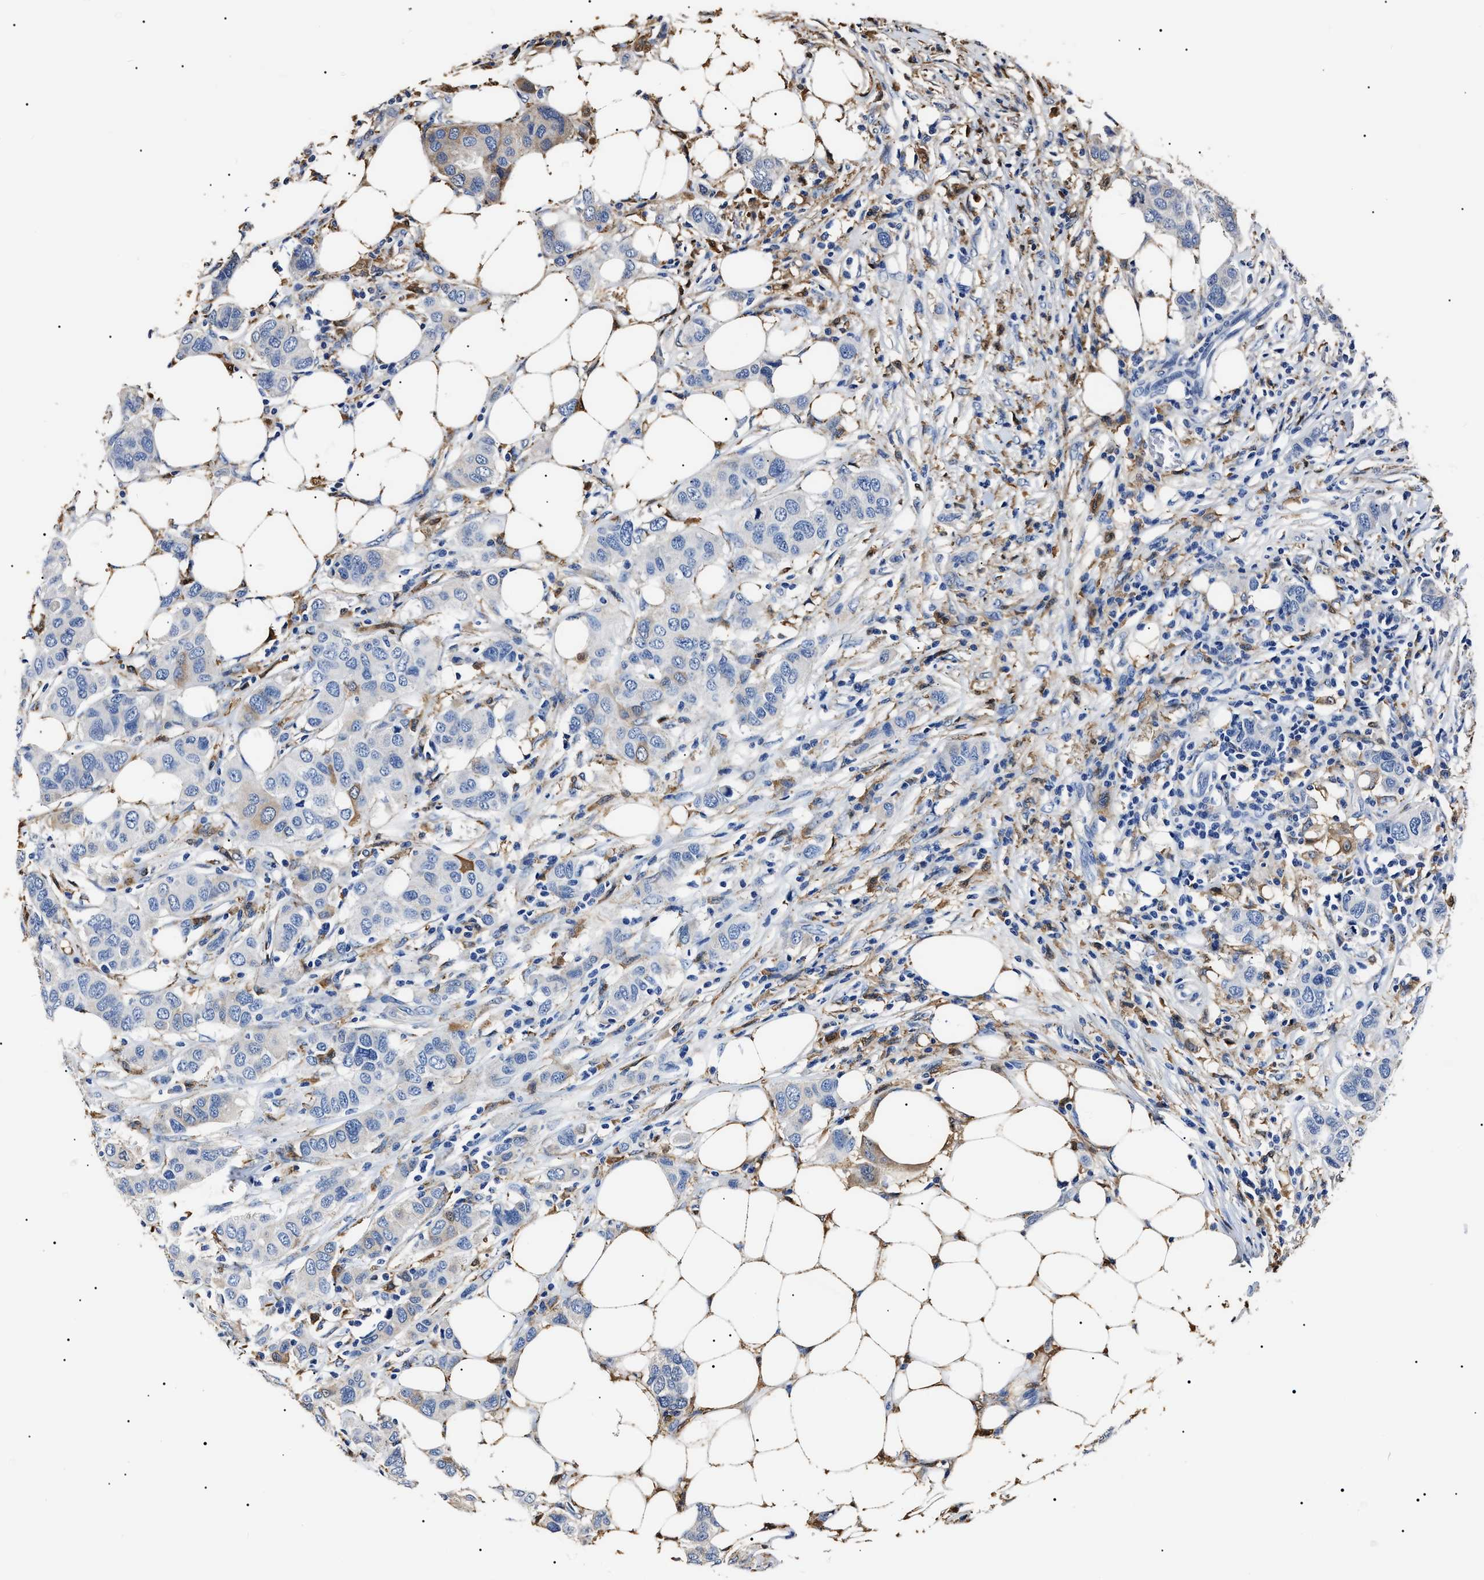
{"staining": {"intensity": "negative", "quantity": "none", "location": "none"}, "tissue": "breast cancer", "cell_type": "Tumor cells", "image_type": "cancer", "snomed": [{"axis": "morphology", "description": "Duct carcinoma"}, {"axis": "topography", "description": "Breast"}], "caption": "Immunohistochemical staining of human breast invasive ductal carcinoma displays no significant expression in tumor cells.", "gene": "ALDH1A1", "patient": {"sex": "female", "age": 50}}